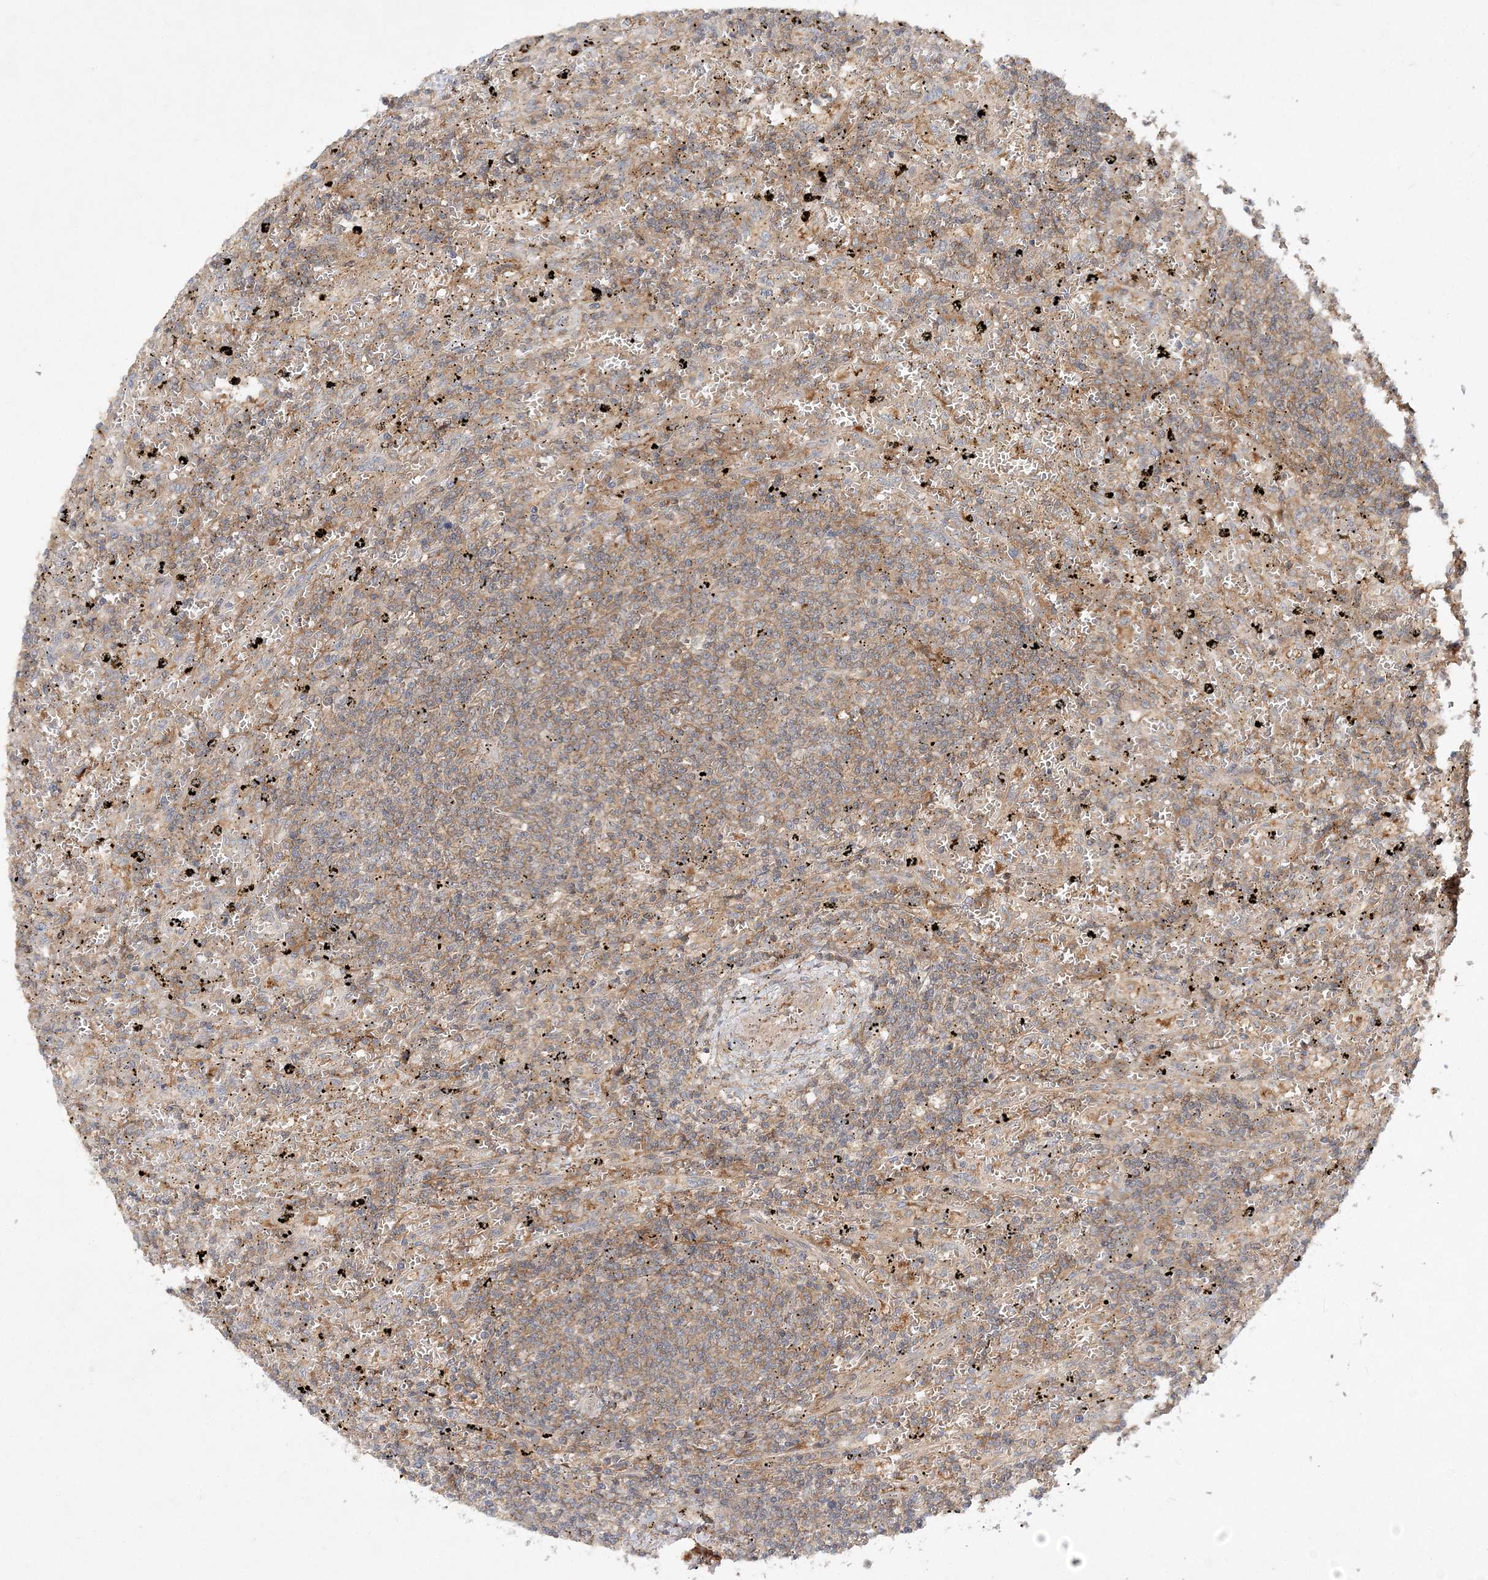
{"staining": {"intensity": "weak", "quantity": "<25%", "location": "cytoplasmic/membranous"}, "tissue": "lymphoma", "cell_type": "Tumor cells", "image_type": "cancer", "snomed": [{"axis": "morphology", "description": "Malignant lymphoma, non-Hodgkin's type, Low grade"}, {"axis": "topography", "description": "Spleen"}], "caption": "The histopathology image displays no significant expression in tumor cells of lymphoma. (DAB immunohistochemistry (IHC) with hematoxylin counter stain).", "gene": "TMEM9B", "patient": {"sex": "male", "age": 76}}